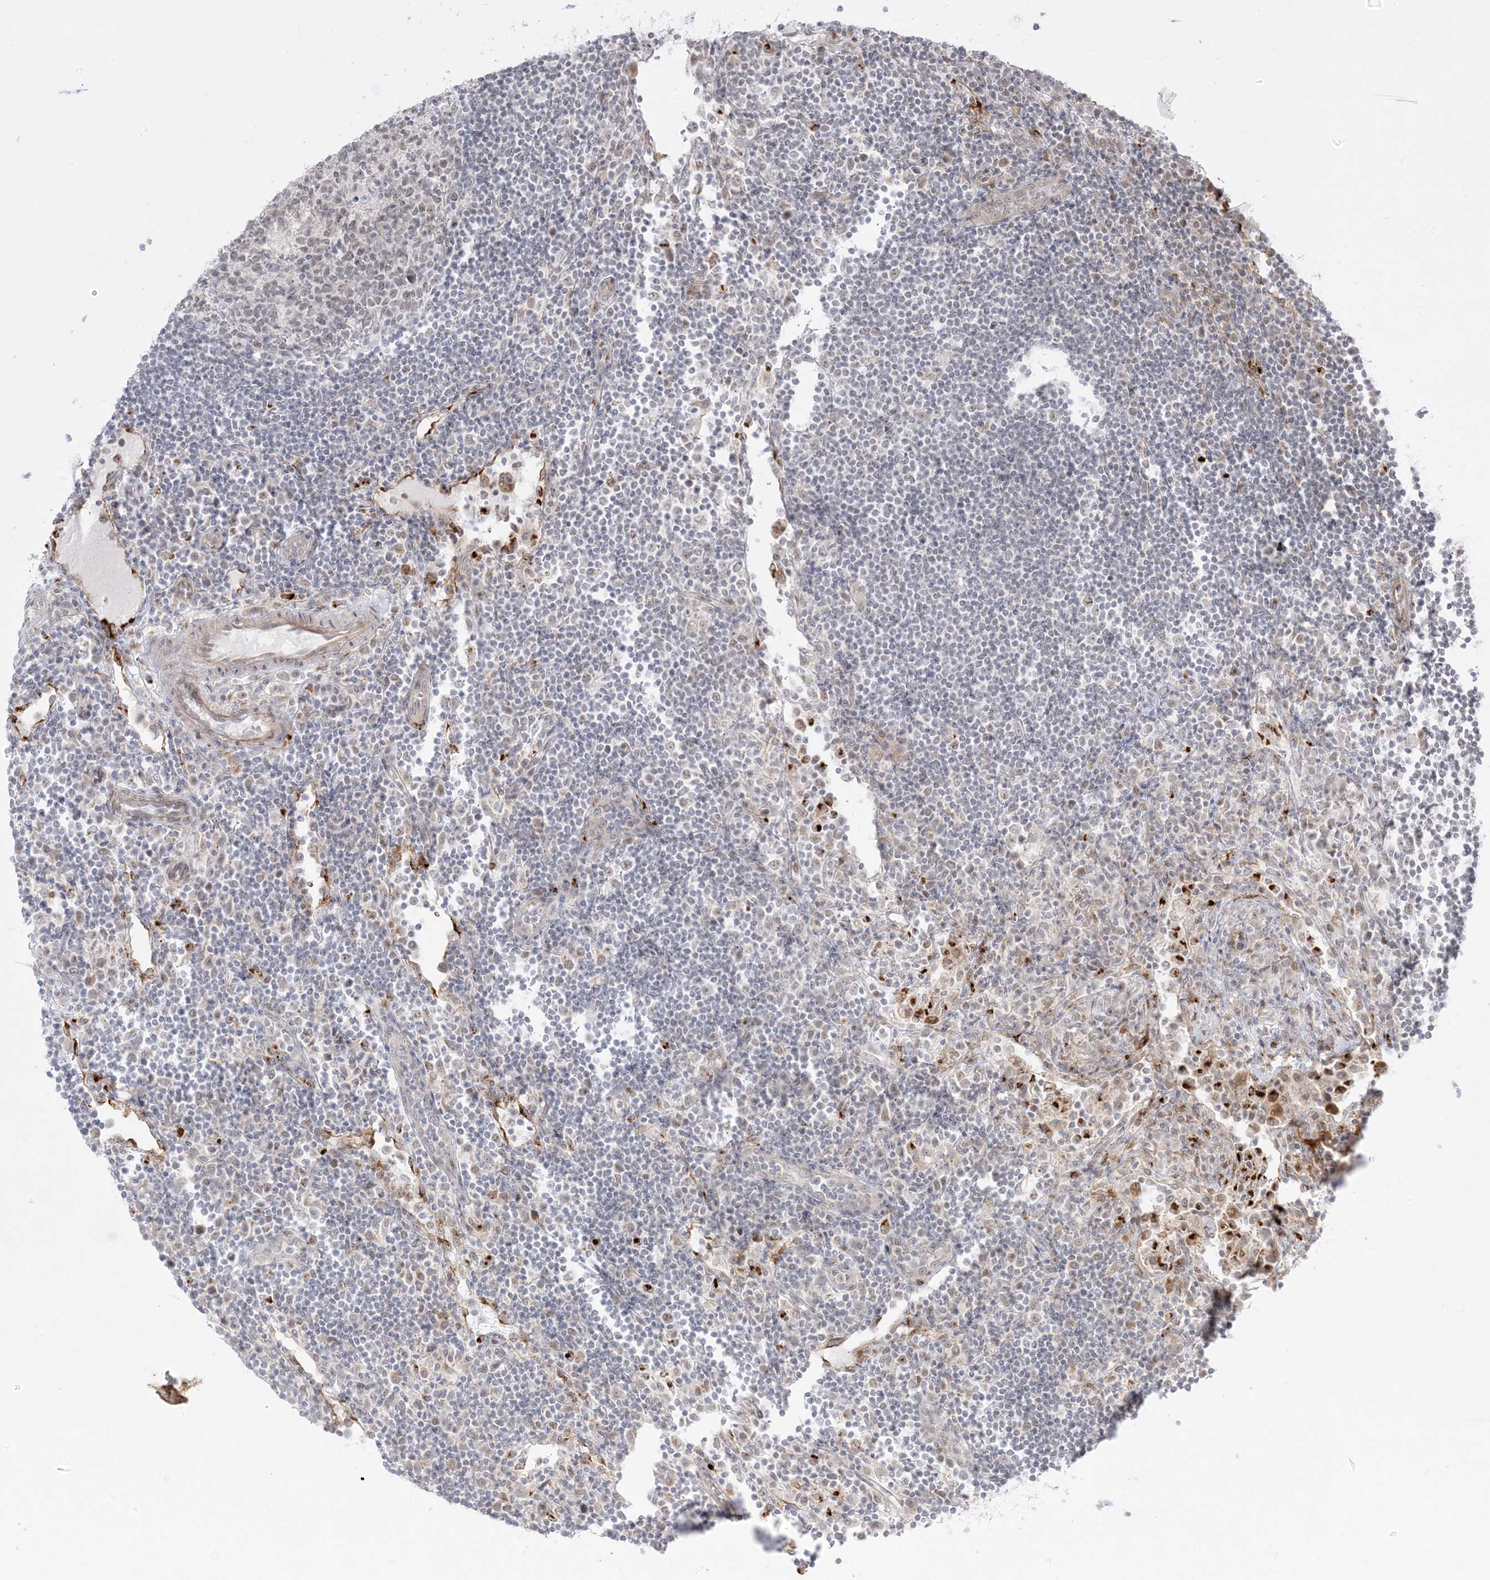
{"staining": {"intensity": "negative", "quantity": "none", "location": "none"}, "tissue": "lymph node", "cell_type": "Germinal center cells", "image_type": "normal", "snomed": [{"axis": "morphology", "description": "Normal tissue, NOS"}, {"axis": "topography", "description": "Lymph node"}], "caption": "This image is of benign lymph node stained with IHC to label a protein in brown with the nuclei are counter-stained blue. There is no staining in germinal center cells. The staining is performed using DAB (3,3'-diaminobenzidine) brown chromogen with nuclei counter-stained in using hematoxylin.", "gene": "PTK6", "patient": {"sex": "female", "age": 53}}